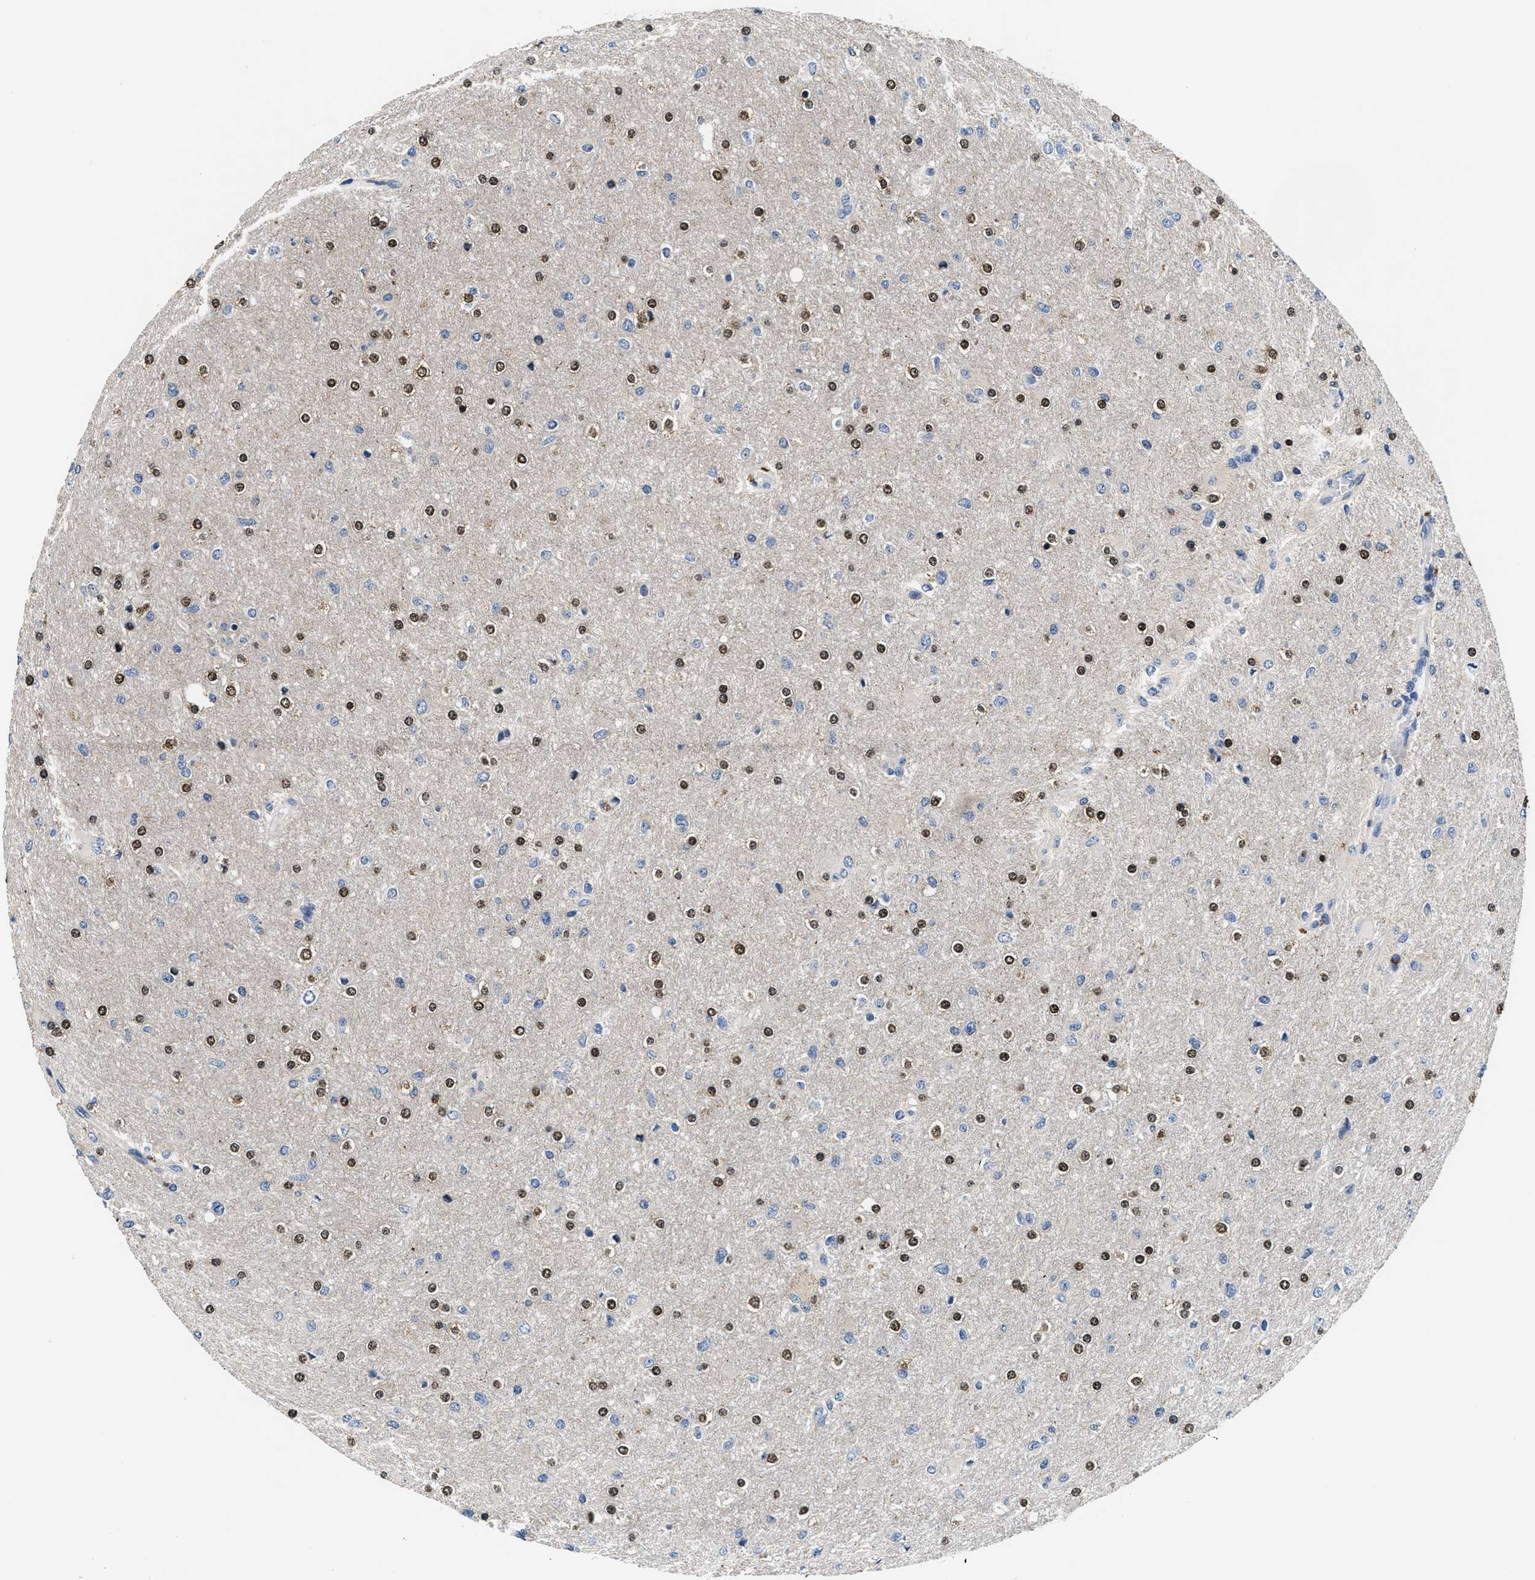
{"staining": {"intensity": "strong", "quantity": "25%-75%", "location": "nuclear"}, "tissue": "glioma", "cell_type": "Tumor cells", "image_type": "cancer", "snomed": [{"axis": "morphology", "description": "Glioma, malignant, High grade"}, {"axis": "topography", "description": "Cerebral cortex"}], "caption": "Immunohistochemical staining of glioma shows high levels of strong nuclear staining in about 25%-75% of tumor cells. (brown staining indicates protein expression, while blue staining denotes nuclei).", "gene": "ANKIB1", "patient": {"sex": "female", "age": 36}}